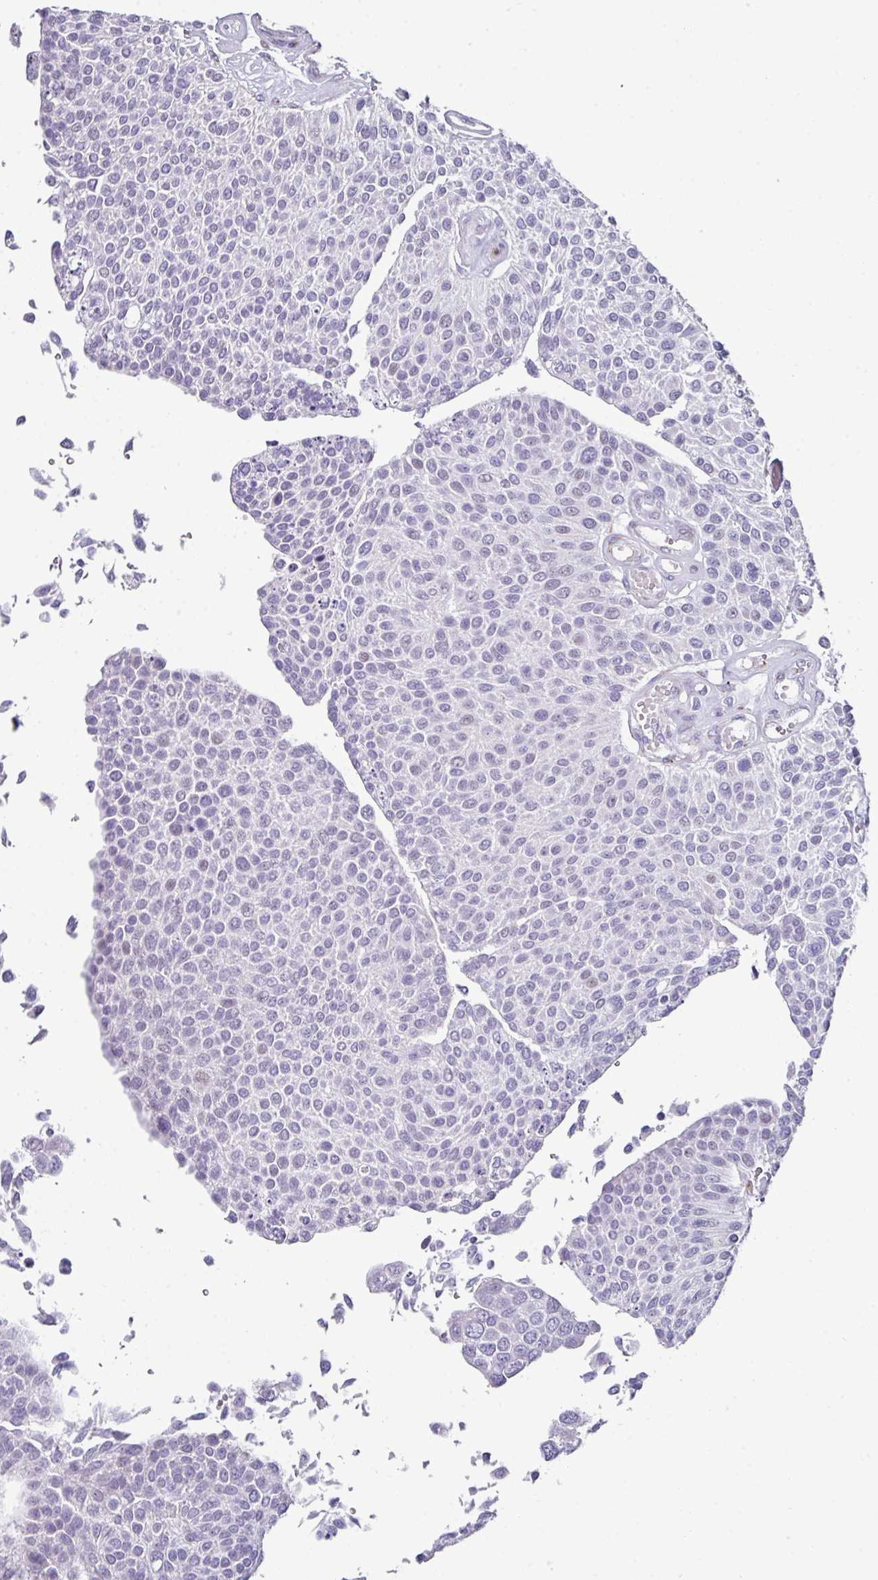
{"staining": {"intensity": "negative", "quantity": "none", "location": "none"}, "tissue": "urothelial cancer", "cell_type": "Tumor cells", "image_type": "cancer", "snomed": [{"axis": "morphology", "description": "Urothelial carcinoma, NOS"}, {"axis": "topography", "description": "Urinary bladder"}], "caption": "The immunohistochemistry histopathology image has no significant expression in tumor cells of transitional cell carcinoma tissue.", "gene": "BMS1", "patient": {"sex": "male", "age": 55}}